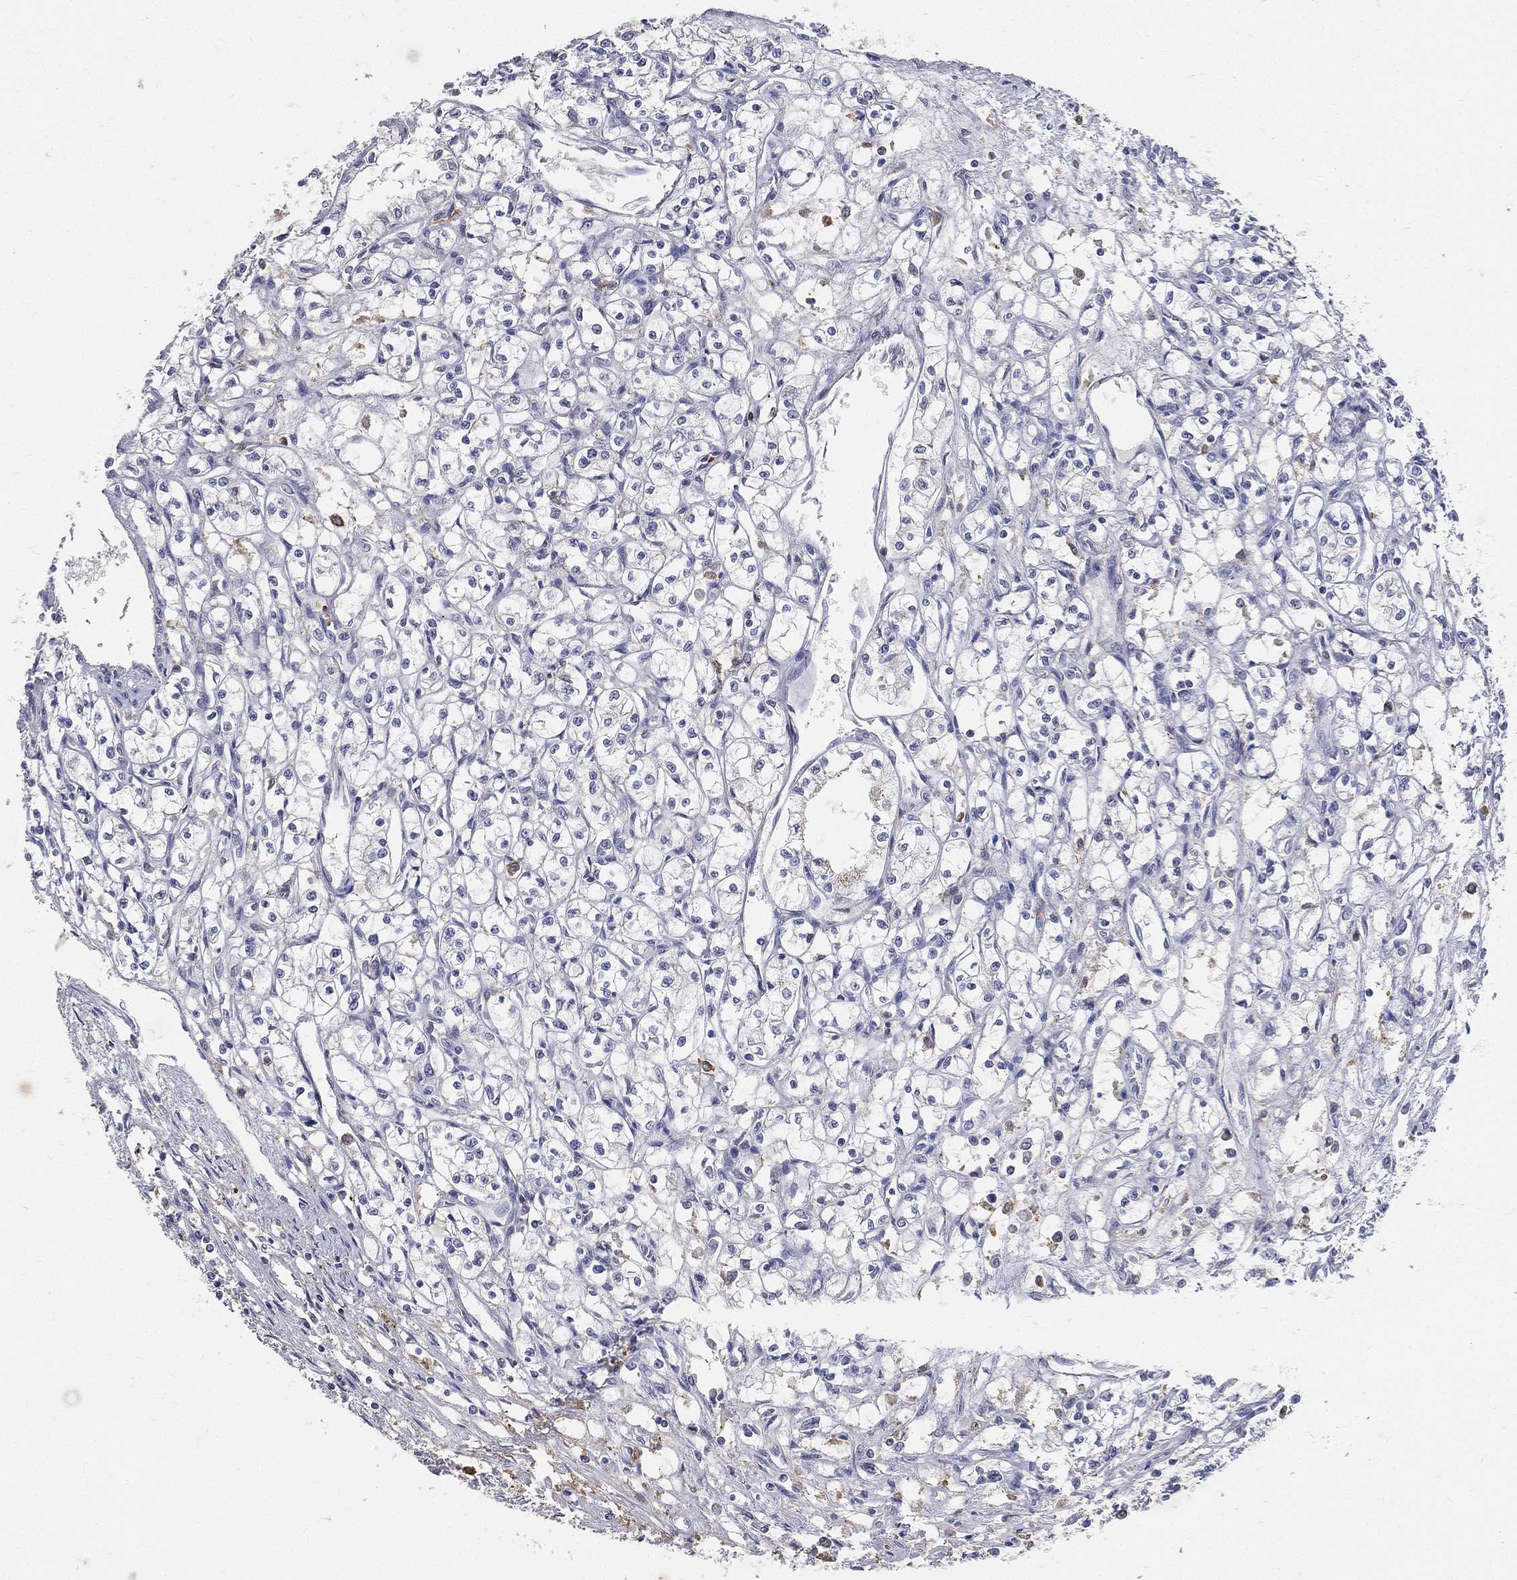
{"staining": {"intensity": "negative", "quantity": "none", "location": "none"}, "tissue": "renal cancer", "cell_type": "Tumor cells", "image_type": "cancer", "snomed": [{"axis": "morphology", "description": "Adenocarcinoma, NOS"}, {"axis": "topography", "description": "Kidney"}], "caption": "There is no significant expression in tumor cells of renal cancer. The staining is performed using DAB brown chromogen with nuclei counter-stained in using hematoxylin.", "gene": "CD33", "patient": {"sex": "male", "age": 56}}